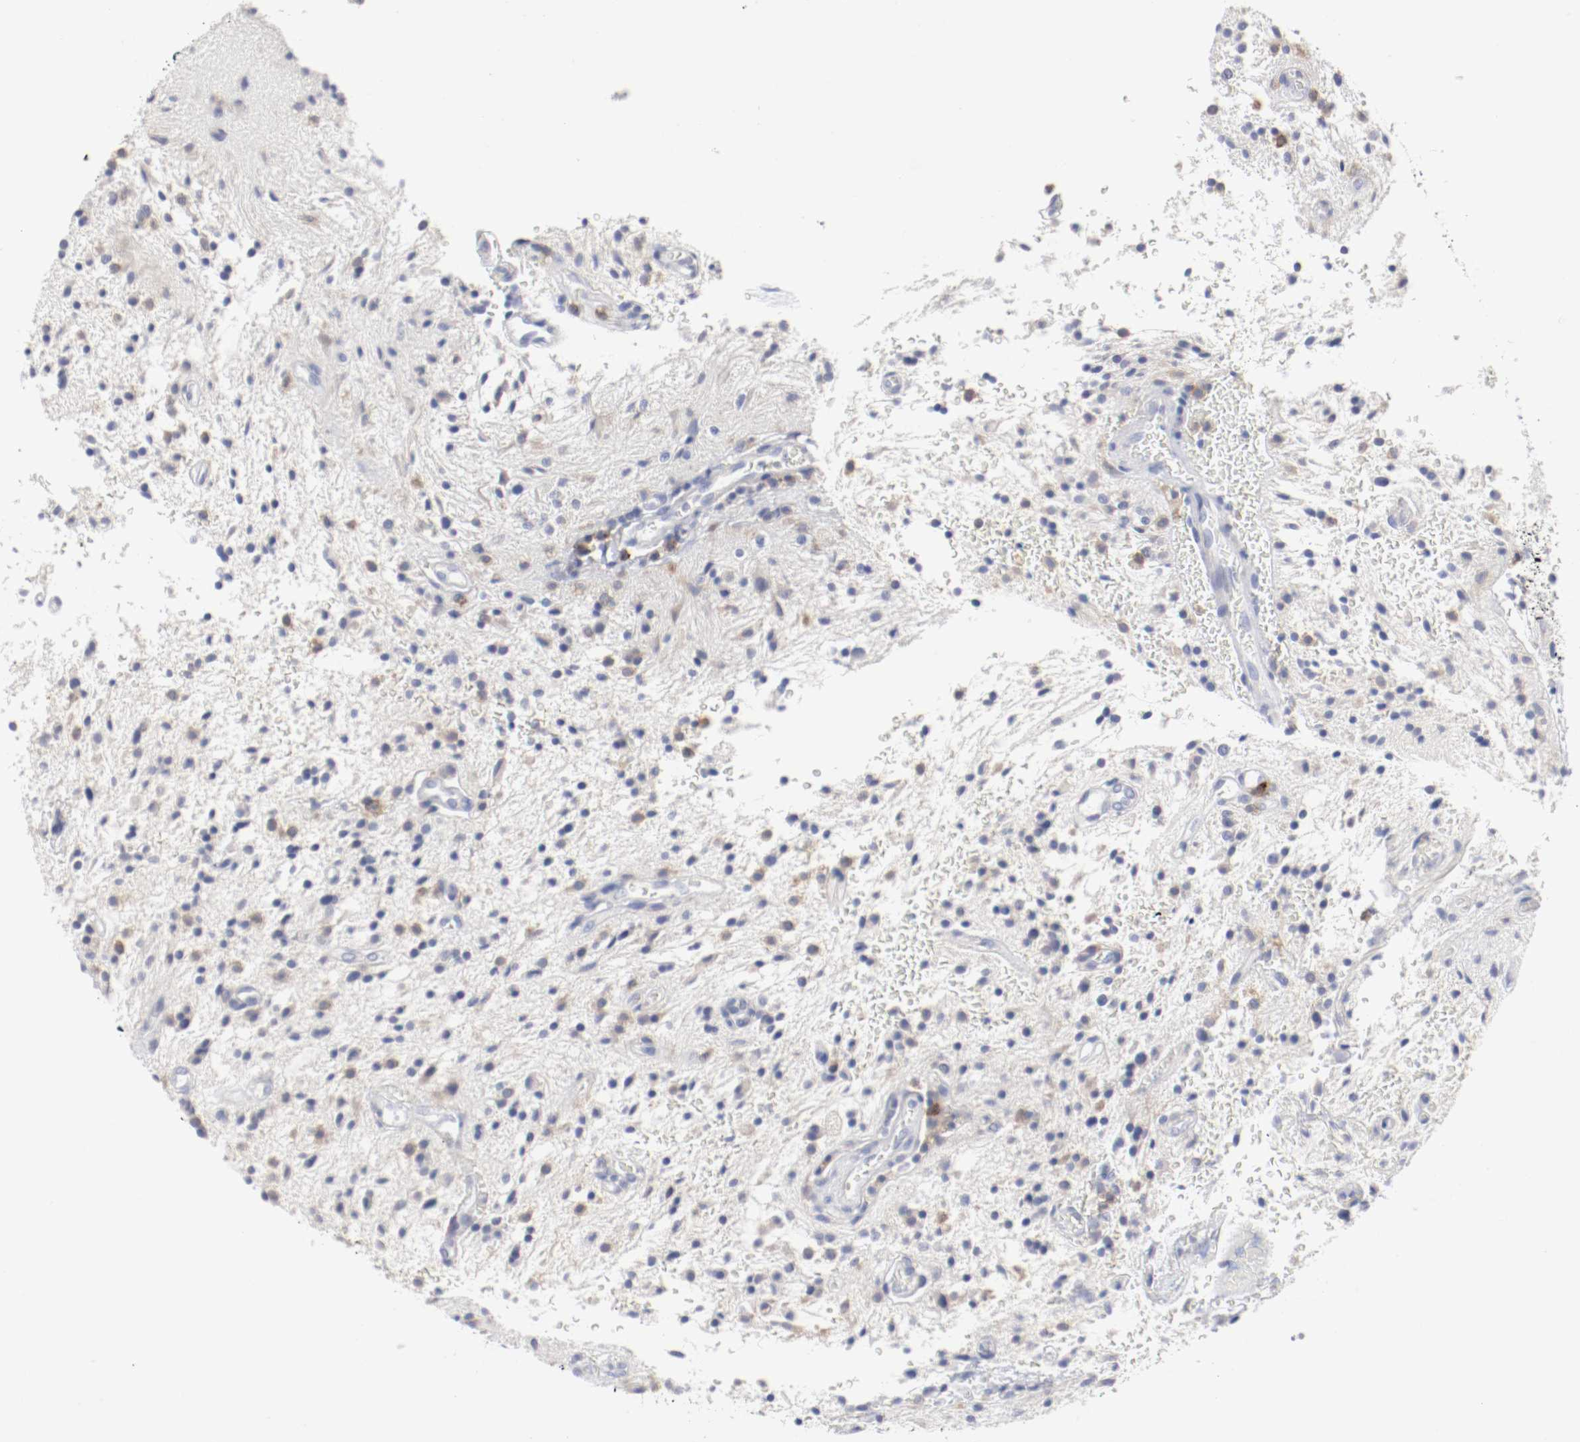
{"staining": {"intensity": "moderate", "quantity": "25%-75%", "location": "cytoplasmic/membranous"}, "tissue": "glioma", "cell_type": "Tumor cells", "image_type": "cancer", "snomed": [{"axis": "morphology", "description": "Glioma, malignant, NOS"}, {"axis": "topography", "description": "Cerebellum"}], "caption": "Immunohistochemistry (IHC) staining of malignant glioma, which displays medium levels of moderate cytoplasmic/membranous staining in about 25%-75% of tumor cells indicating moderate cytoplasmic/membranous protein expression. The staining was performed using DAB (brown) for protein detection and nuclei were counterstained in hematoxylin (blue).", "gene": "ITGAX", "patient": {"sex": "female", "age": 10}}